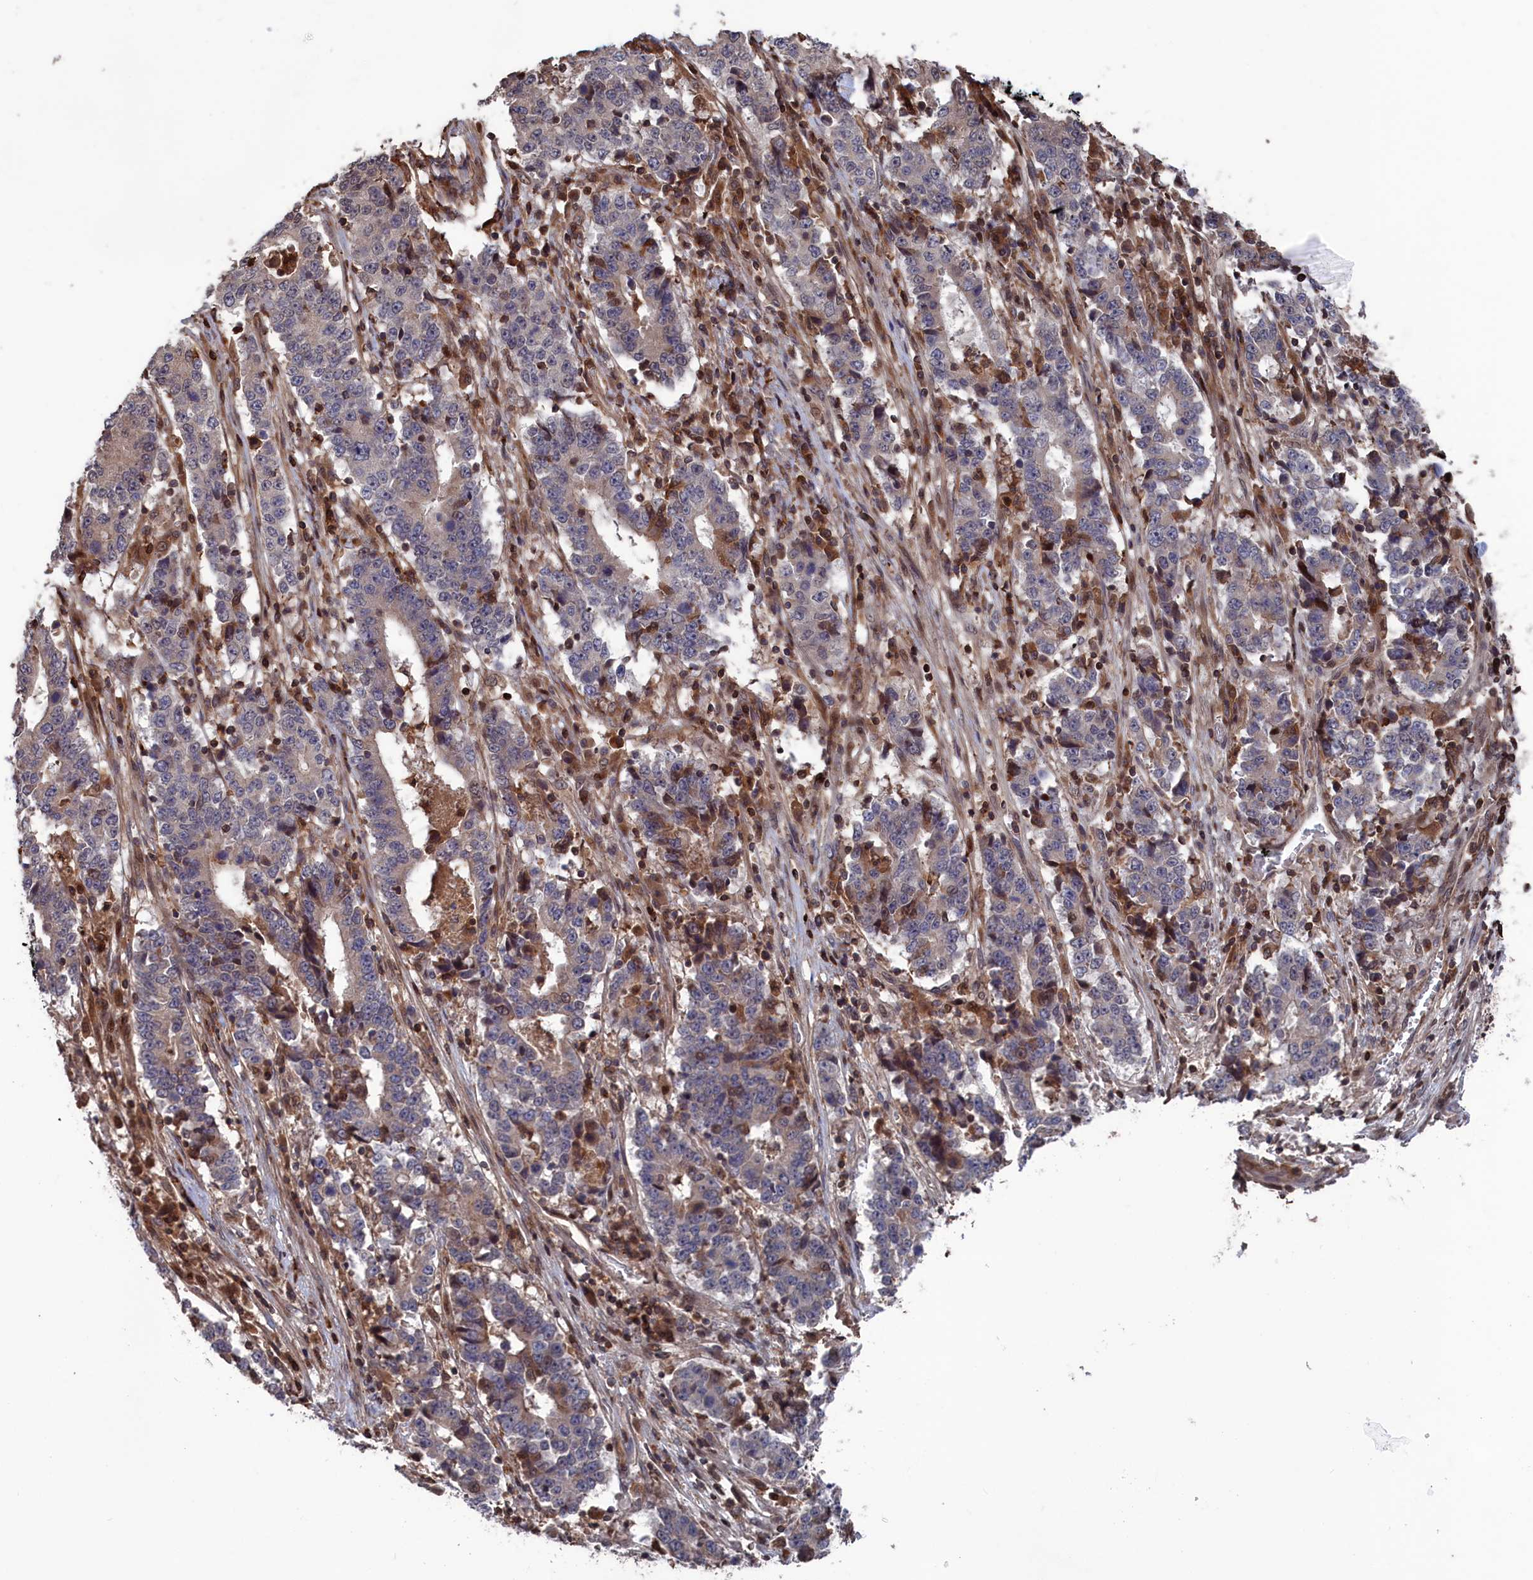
{"staining": {"intensity": "negative", "quantity": "none", "location": "none"}, "tissue": "stomach cancer", "cell_type": "Tumor cells", "image_type": "cancer", "snomed": [{"axis": "morphology", "description": "Adenocarcinoma, NOS"}, {"axis": "topography", "description": "Stomach"}], "caption": "Human adenocarcinoma (stomach) stained for a protein using immunohistochemistry shows no positivity in tumor cells.", "gene": "PLA2G15", "patient": {"sex": "male", "age": 59}}